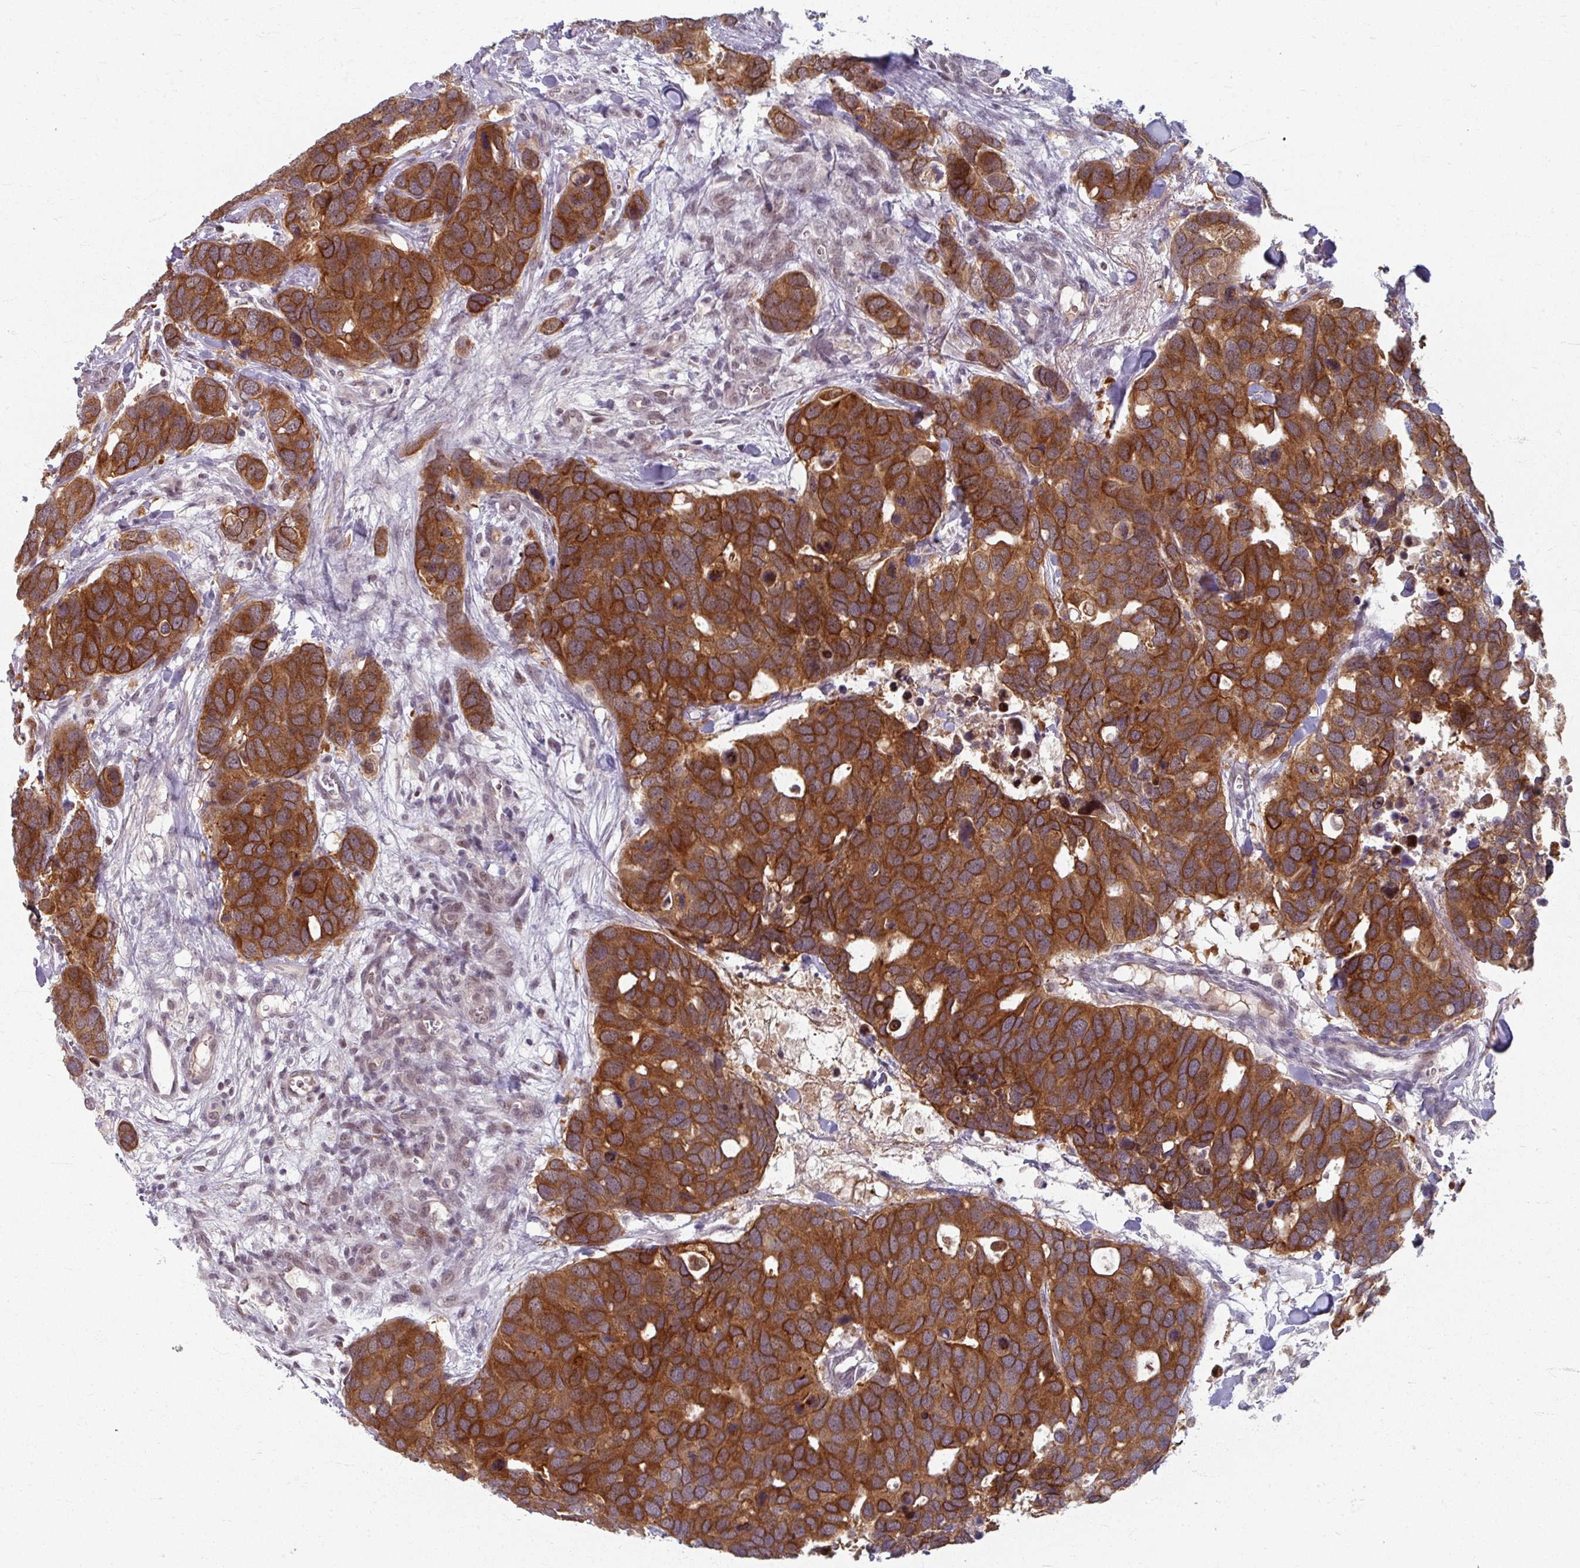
{"staining": {"intensity": "strong", "quantity": ">75%", "location": "cytoplasmic/membranous"}, "tissue": "breast cancer", "cell_type": "Tumor cells", "image_type": "cancer", "snomed": [{"axis": "morphology", "description": "Duct carcinoma"}, {"axis": "topography", "description": "Breast"}], "caption": "Protein expression analysis of breast cancer (intraductal carcinoma) demonstrates strong cytoplasmic/membranous staining in about >75% of tumor cells. (brown staining indicates protein expression, while blue staining denotes nuclei).", "gene": "KLC3", "patient": {"sex": "female", "age": 83}}